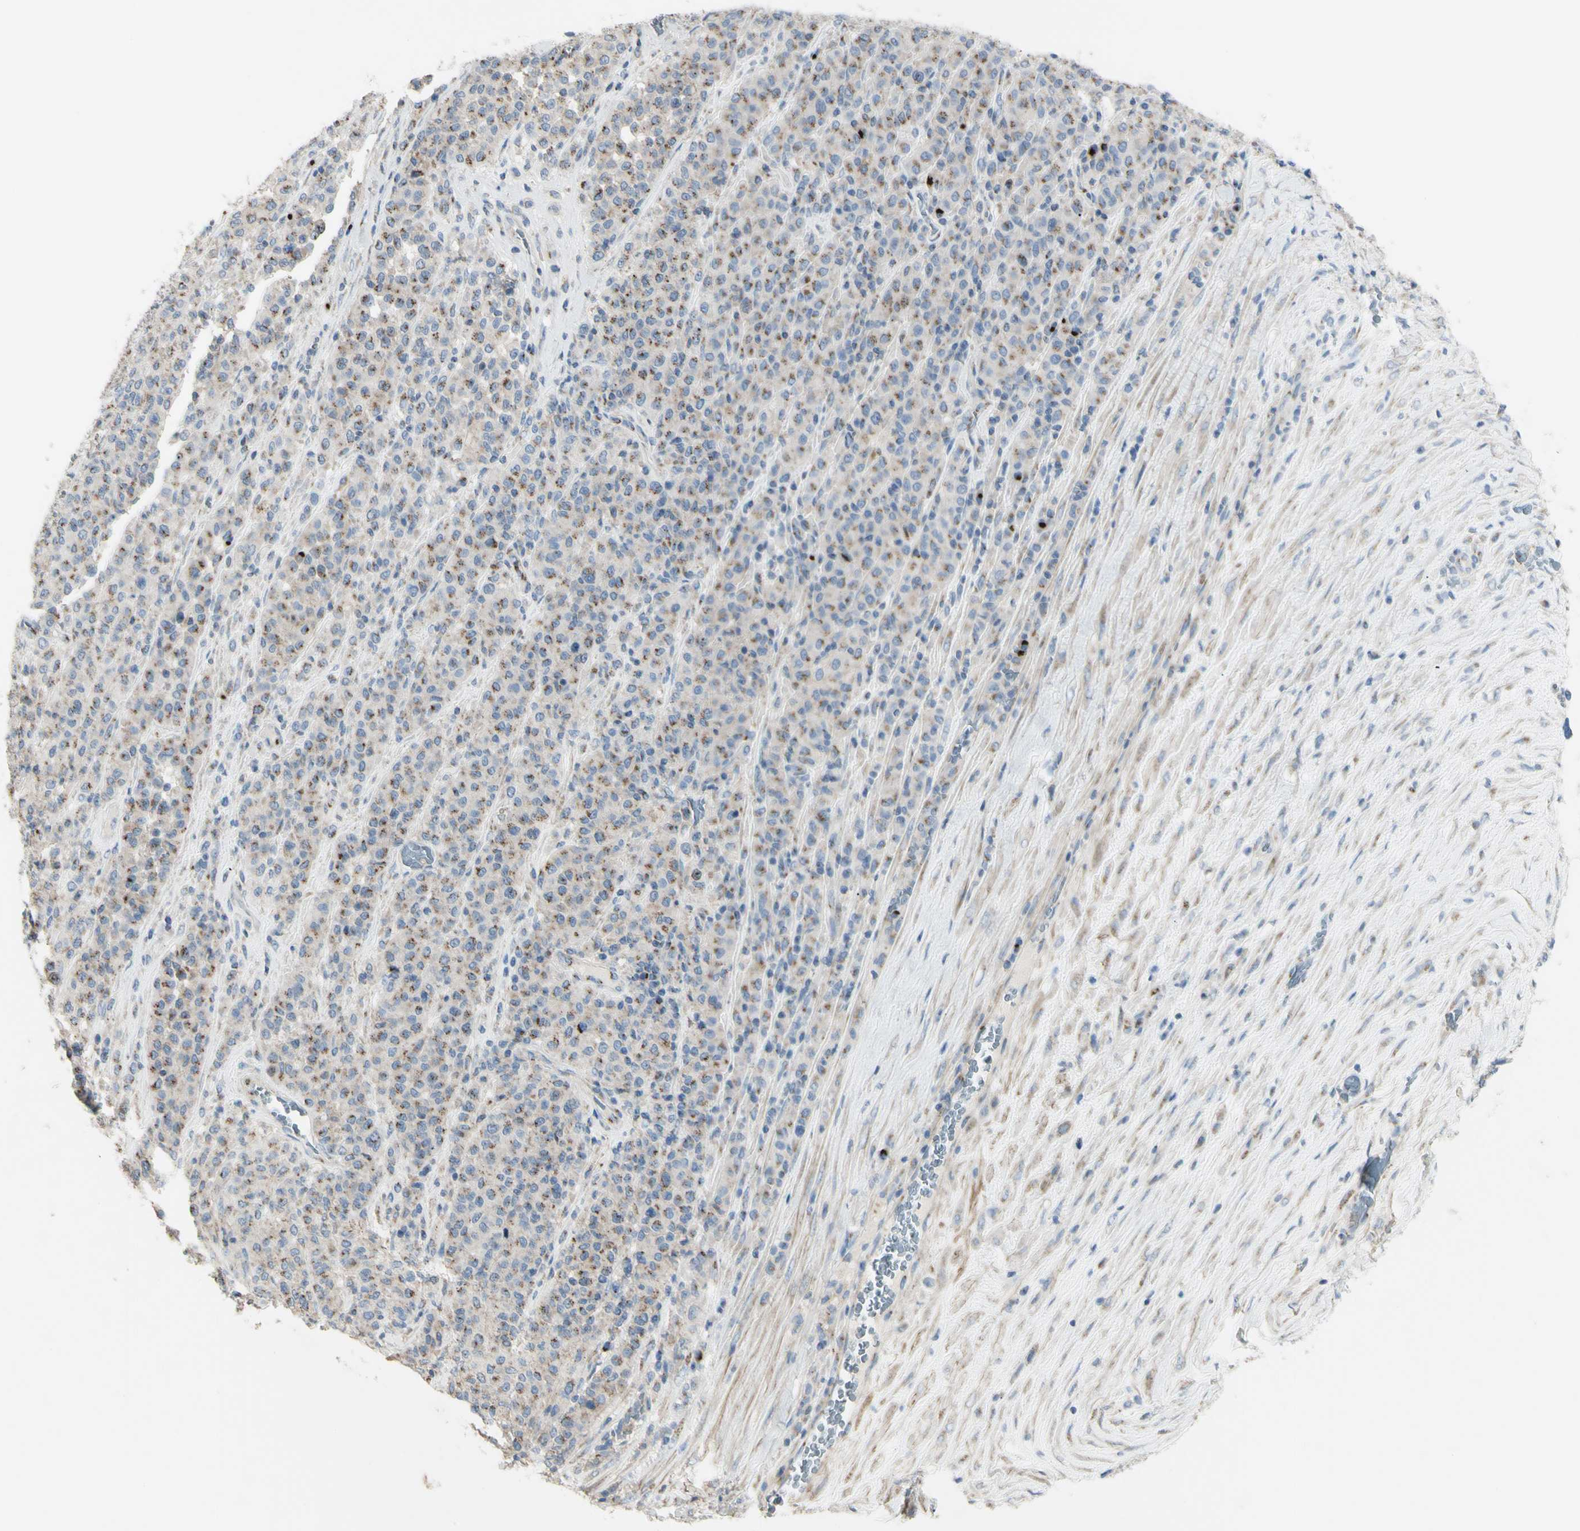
{"staining": {"intensity": "moderate", "quantity": "25%-75%", "location": "cytoplasmic/membranous"}, "tissue": "melanoma", "cell_type": "Tumor cells", "image_type": "cancer", "snomed": [{"axis": "morphology", "description": "Malignant melanoma, Metastatic site"}, {"axis": "topography", "description": "Pancreas"}], "caption": "IHC micrograph of neoplastic tissue: melanoma stained using immunohistochemistry demonstrates medium levels of moderate protein expression localized specifically in the cytoplasmic/membranous of tumor cells, appearing as a cytoplasmic/membranous brown color.", "gene": "B4GALT3", "patient": {"sex": "female", "age": 30}}